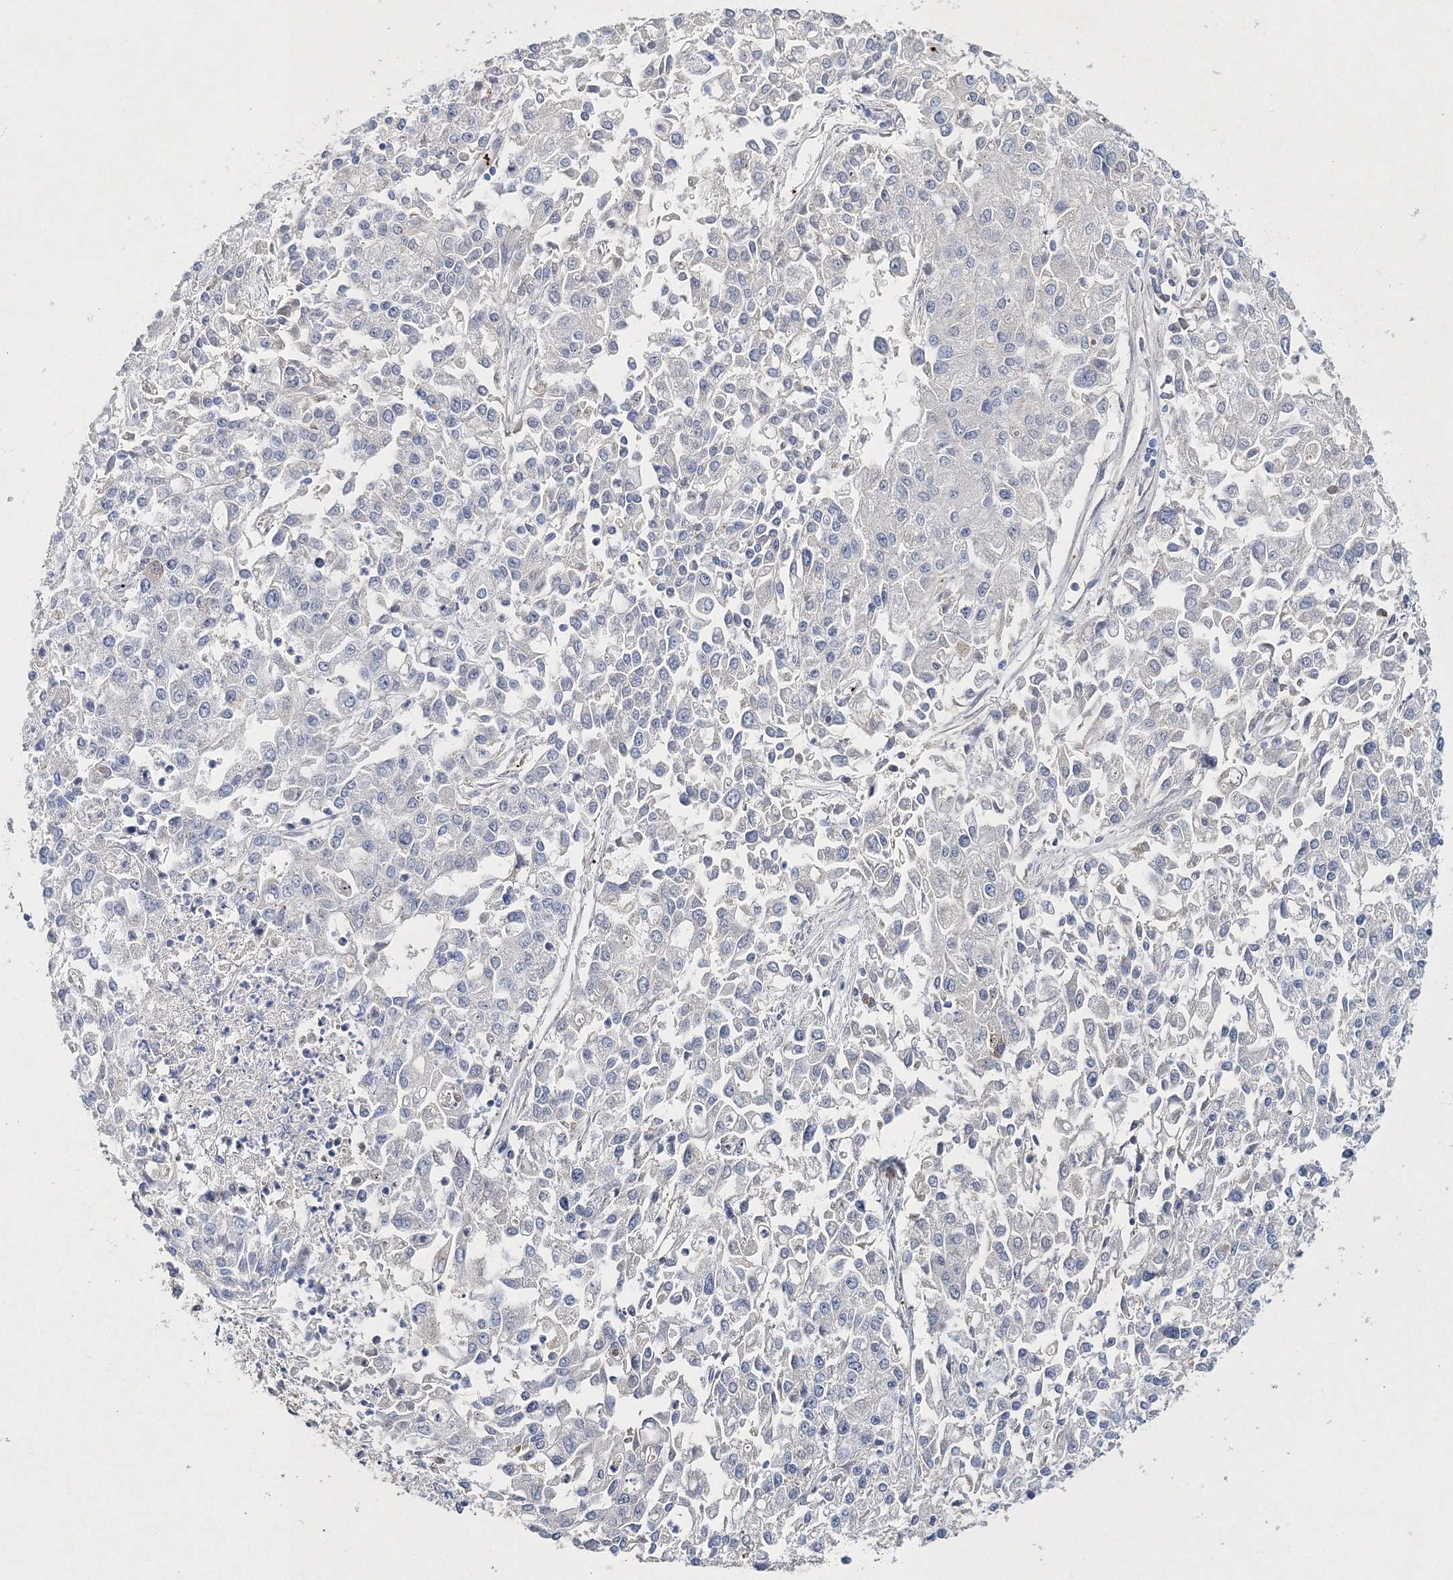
{"staining": {"intensity": "negative", "quantity": "none", "location": "none"}, "tissue": "endometrial cancer", "cell_type": "Tumor cells", "image_type": "cancer", "snomed": [{"axis": "morphology", "description": "Adenocarcinoma, NOS"}, {"axis": "topography", "description": "Endometrium"}], "caption": "Immunohistochemistry (IHC) micrograph of neoplastic tissue: human endometrial adenocarcinoma stained with DAB (3,3'-diaminobenzidine) reveals no significant protein expression in tumor cells.", "gene": "MYOZ2", "patient": {"sex": "female", "age": 49}}